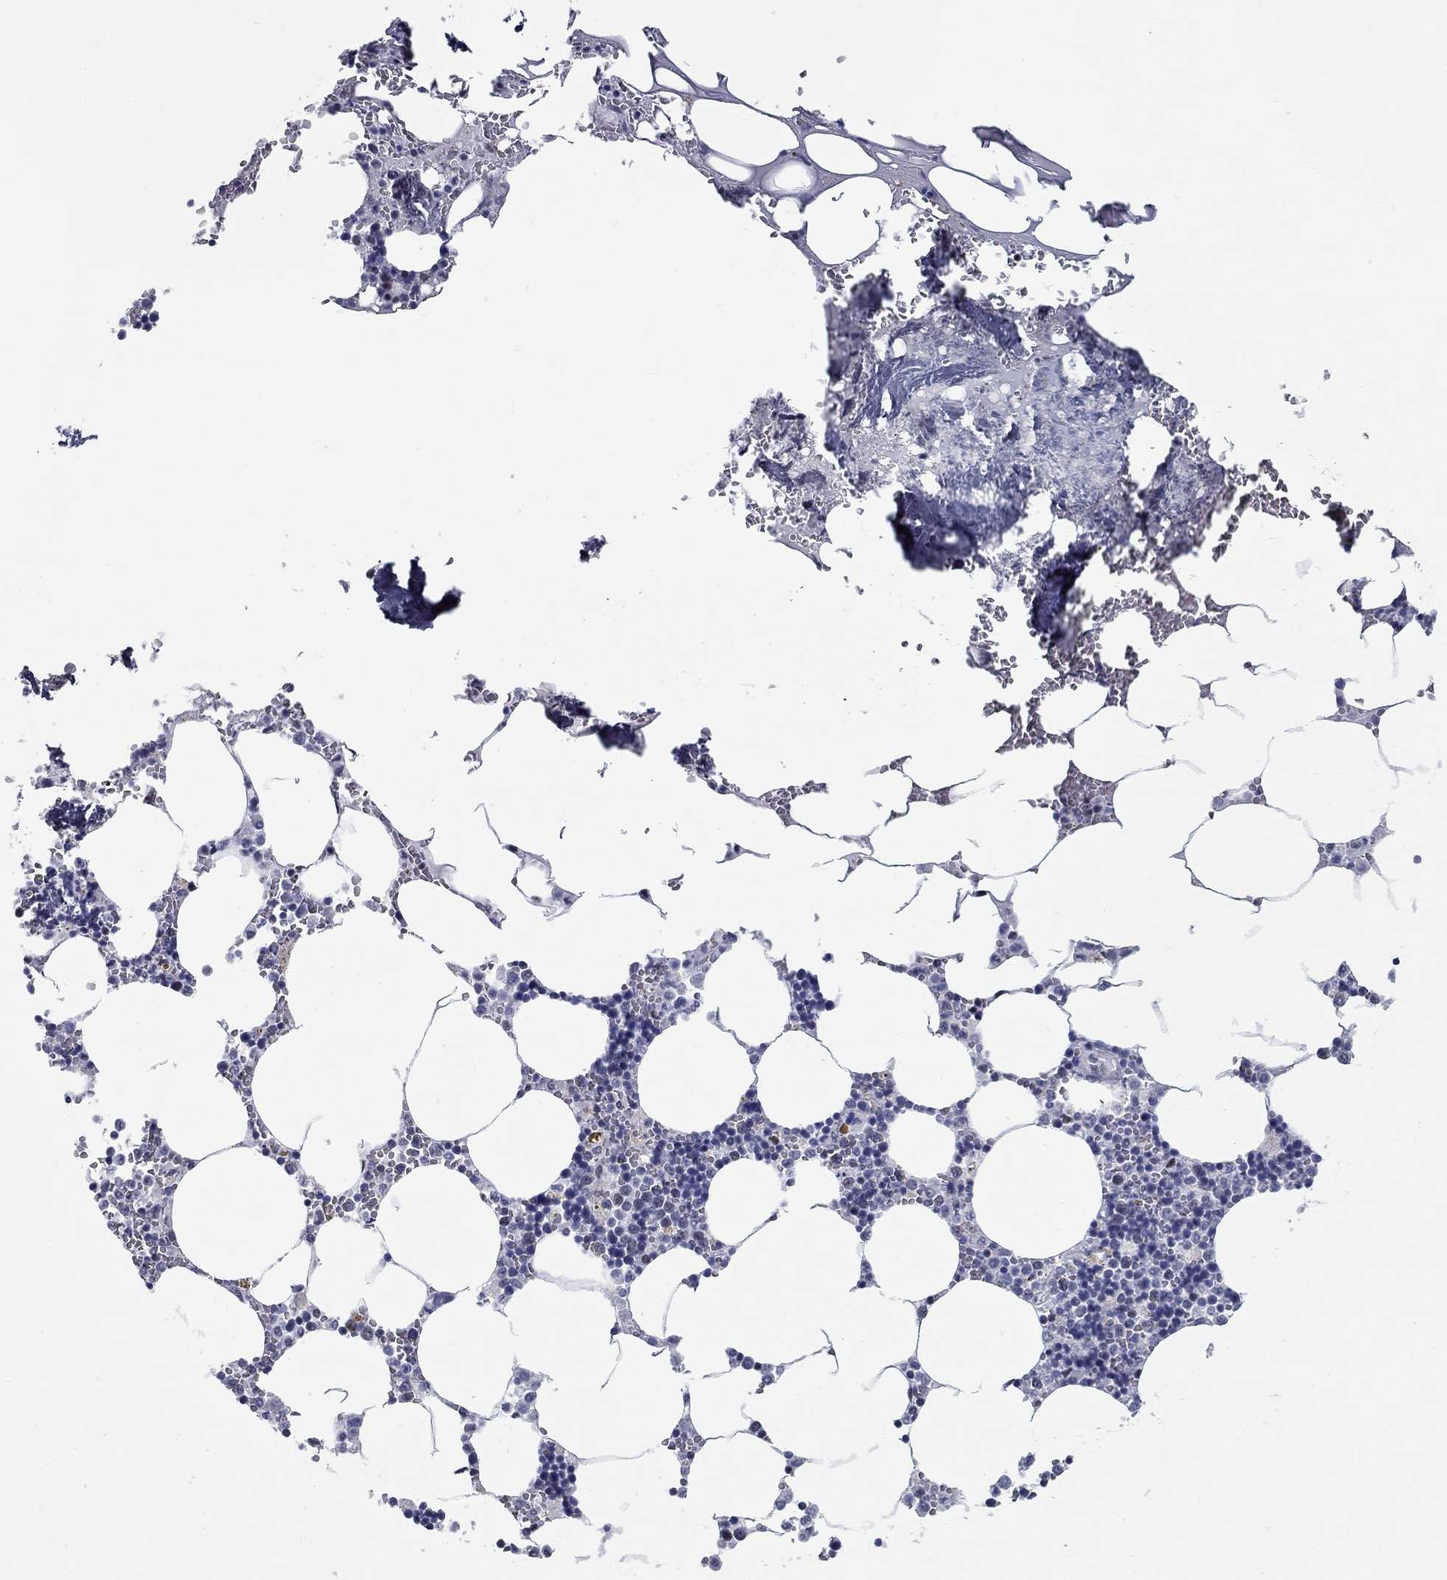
{"staining": {"intensity": "negative", "quantity": "none", "location": "none"}, "tissue": "bone marrow", "cell_type": "Hematopoietic cells", "image_type": "normal", "snomed": [{"axis": "morphology", "description": "Normal tissue, NOS"}, {"axis": "topography", "description": "Bone marrow"}], "caption": "Immunohistochemical staining of normal human bone marrow exhibits no significant positivity in hematopoietic cells.", "gene": "ASF1B", "patient": {"sex": "male", "age": 54}}